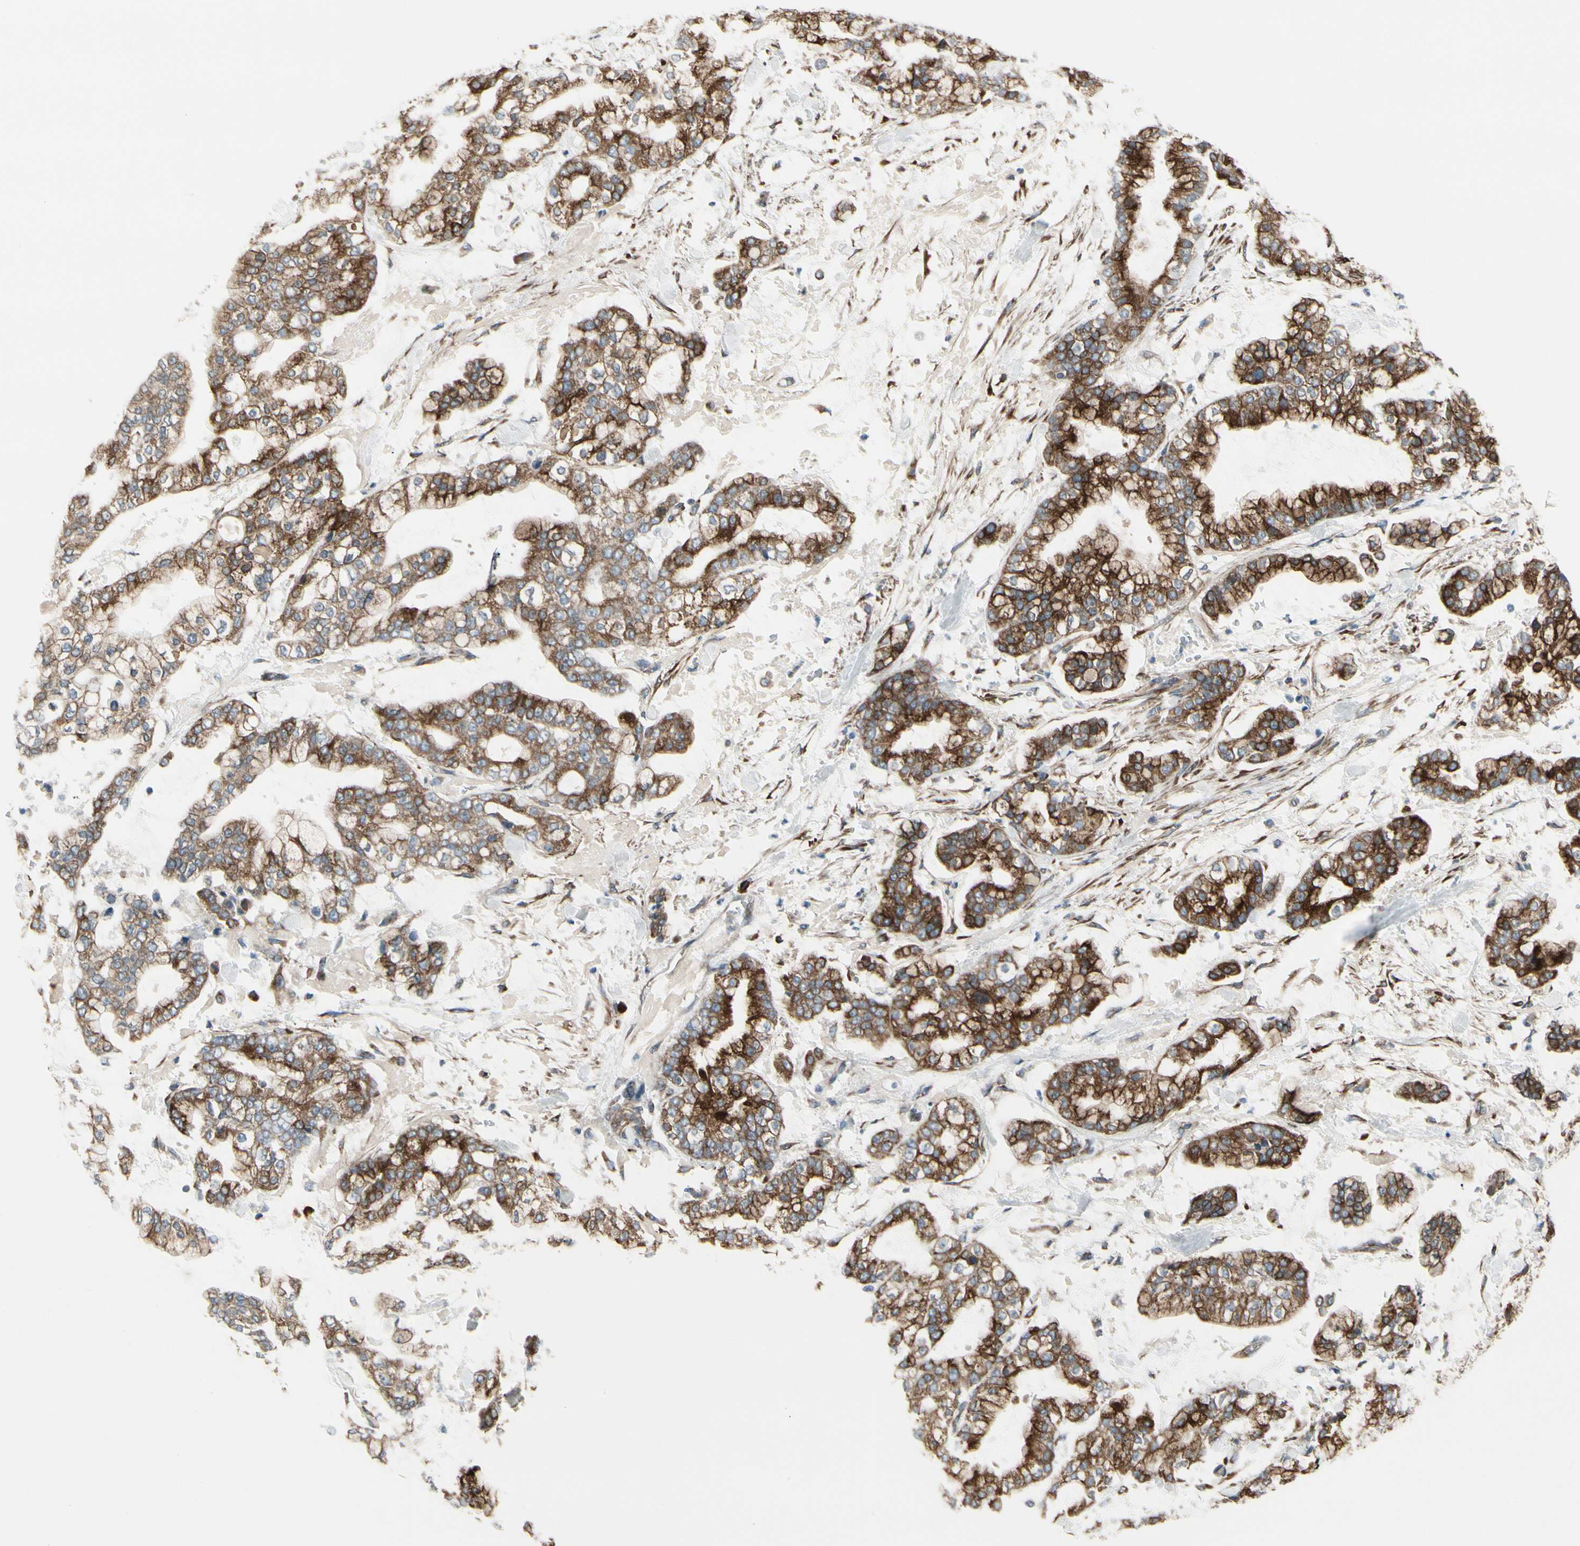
{"staining": {"intensity": "strong", "quantity": ">75%", "location": "cytoplasmic/membranous"}, "tissue": "stomach cancer", "cell_type": "Tumor cells", "image_type": "cancer", "snomed": [{"axis": "morphology", "description": "Normal tissue, NOS"}, {"axis": "morphology", "description": "Adenocarcinoma, NOS"}, {"axis": "topography", "description": "Stomach, upper"}, {"axis": "topography", "description": "Stomach"}], "caption": "Approximately >75% of tumor cells in human stomach adenocarcinoma exhibit strong cytoplasmic/membranous protein expression as visualized by brown immunohistochemical staining.", "gene": "FNDC3A", "patient": {"sex": "male", "age": 76}}